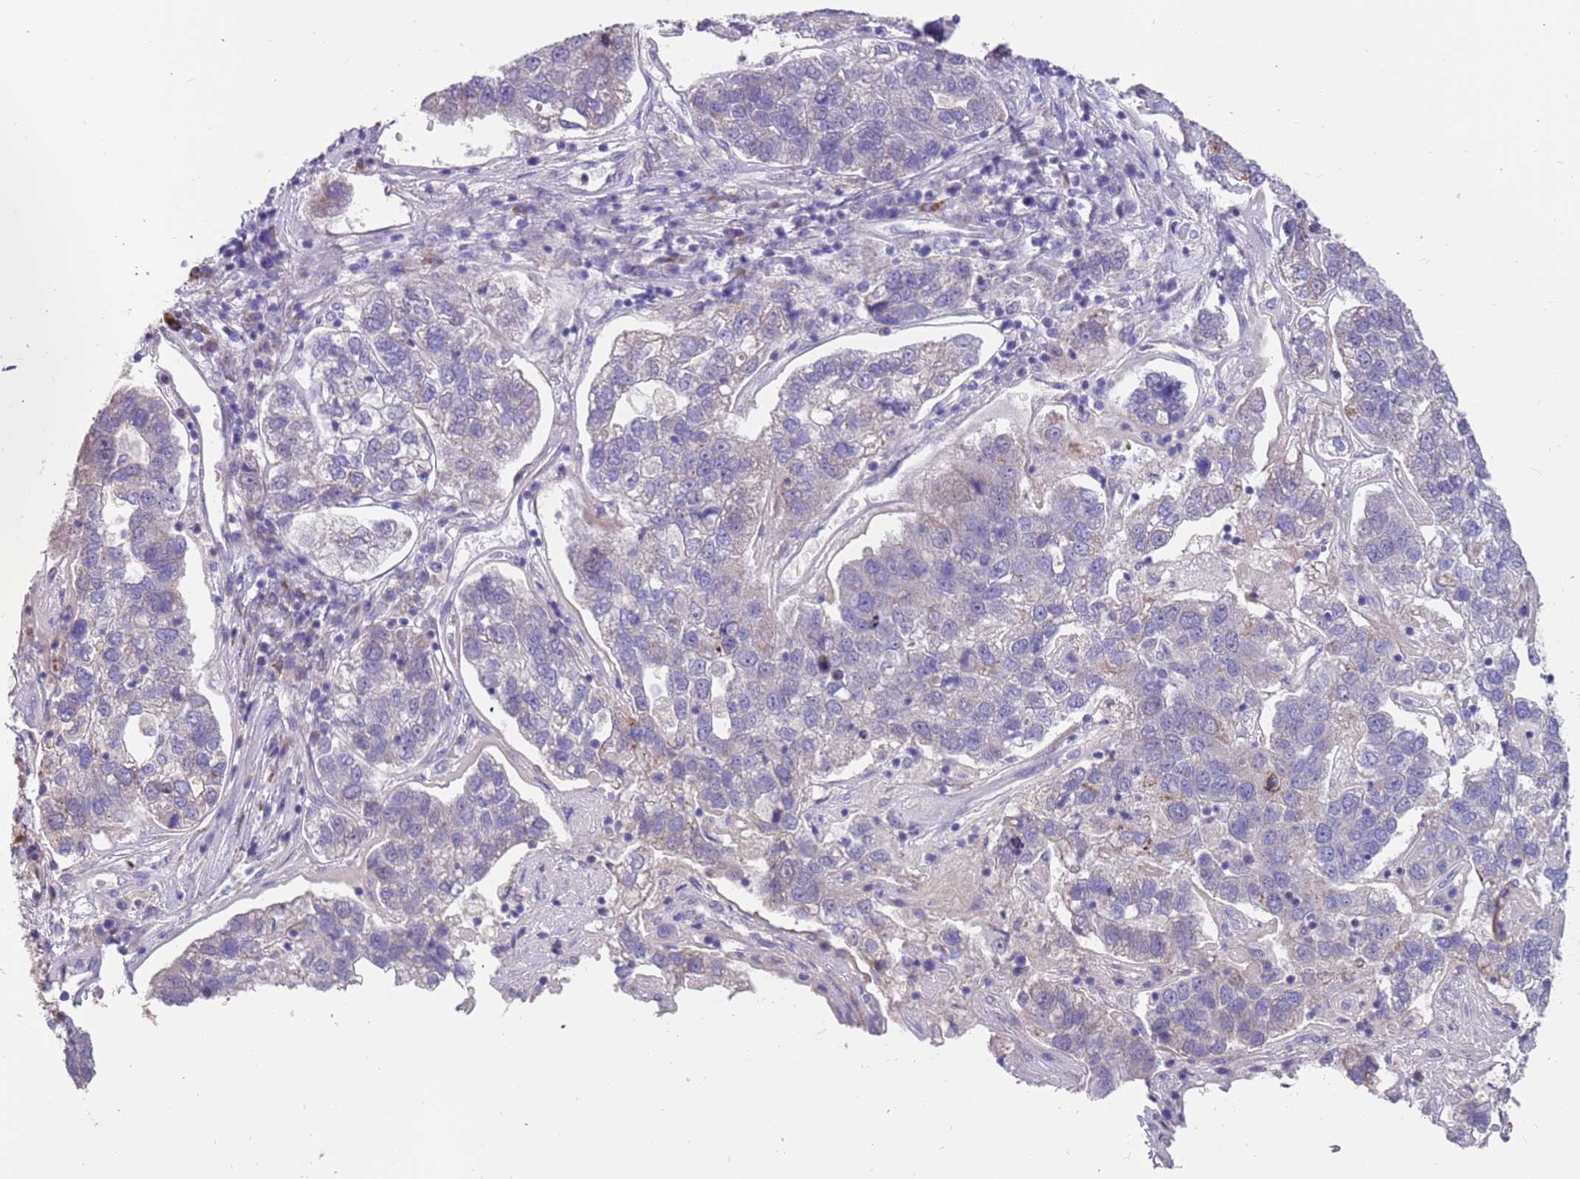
{"staining": {"intensity": "negative", "quantity": "none", "location": "none"}, "tissue": "pancreatic cancer", "cell_type": "Tumor cells", "image_type": "cancer", "snomed": [{"axis": "morphology", "description": "Adenocarcinoma, NOS"}, {"axis": "topography", "description": "Pancreas"}], "caption": "High magnification brightfield microscopy of pancreatic cancer stained with DAB (3,3'-diaminobenzidine) (brown) and counterstained with hematoxylin (blue): tumor cells show no significant staining.", "gene": "ZNF746", "patient": {"sex": "female", "age": 61}}